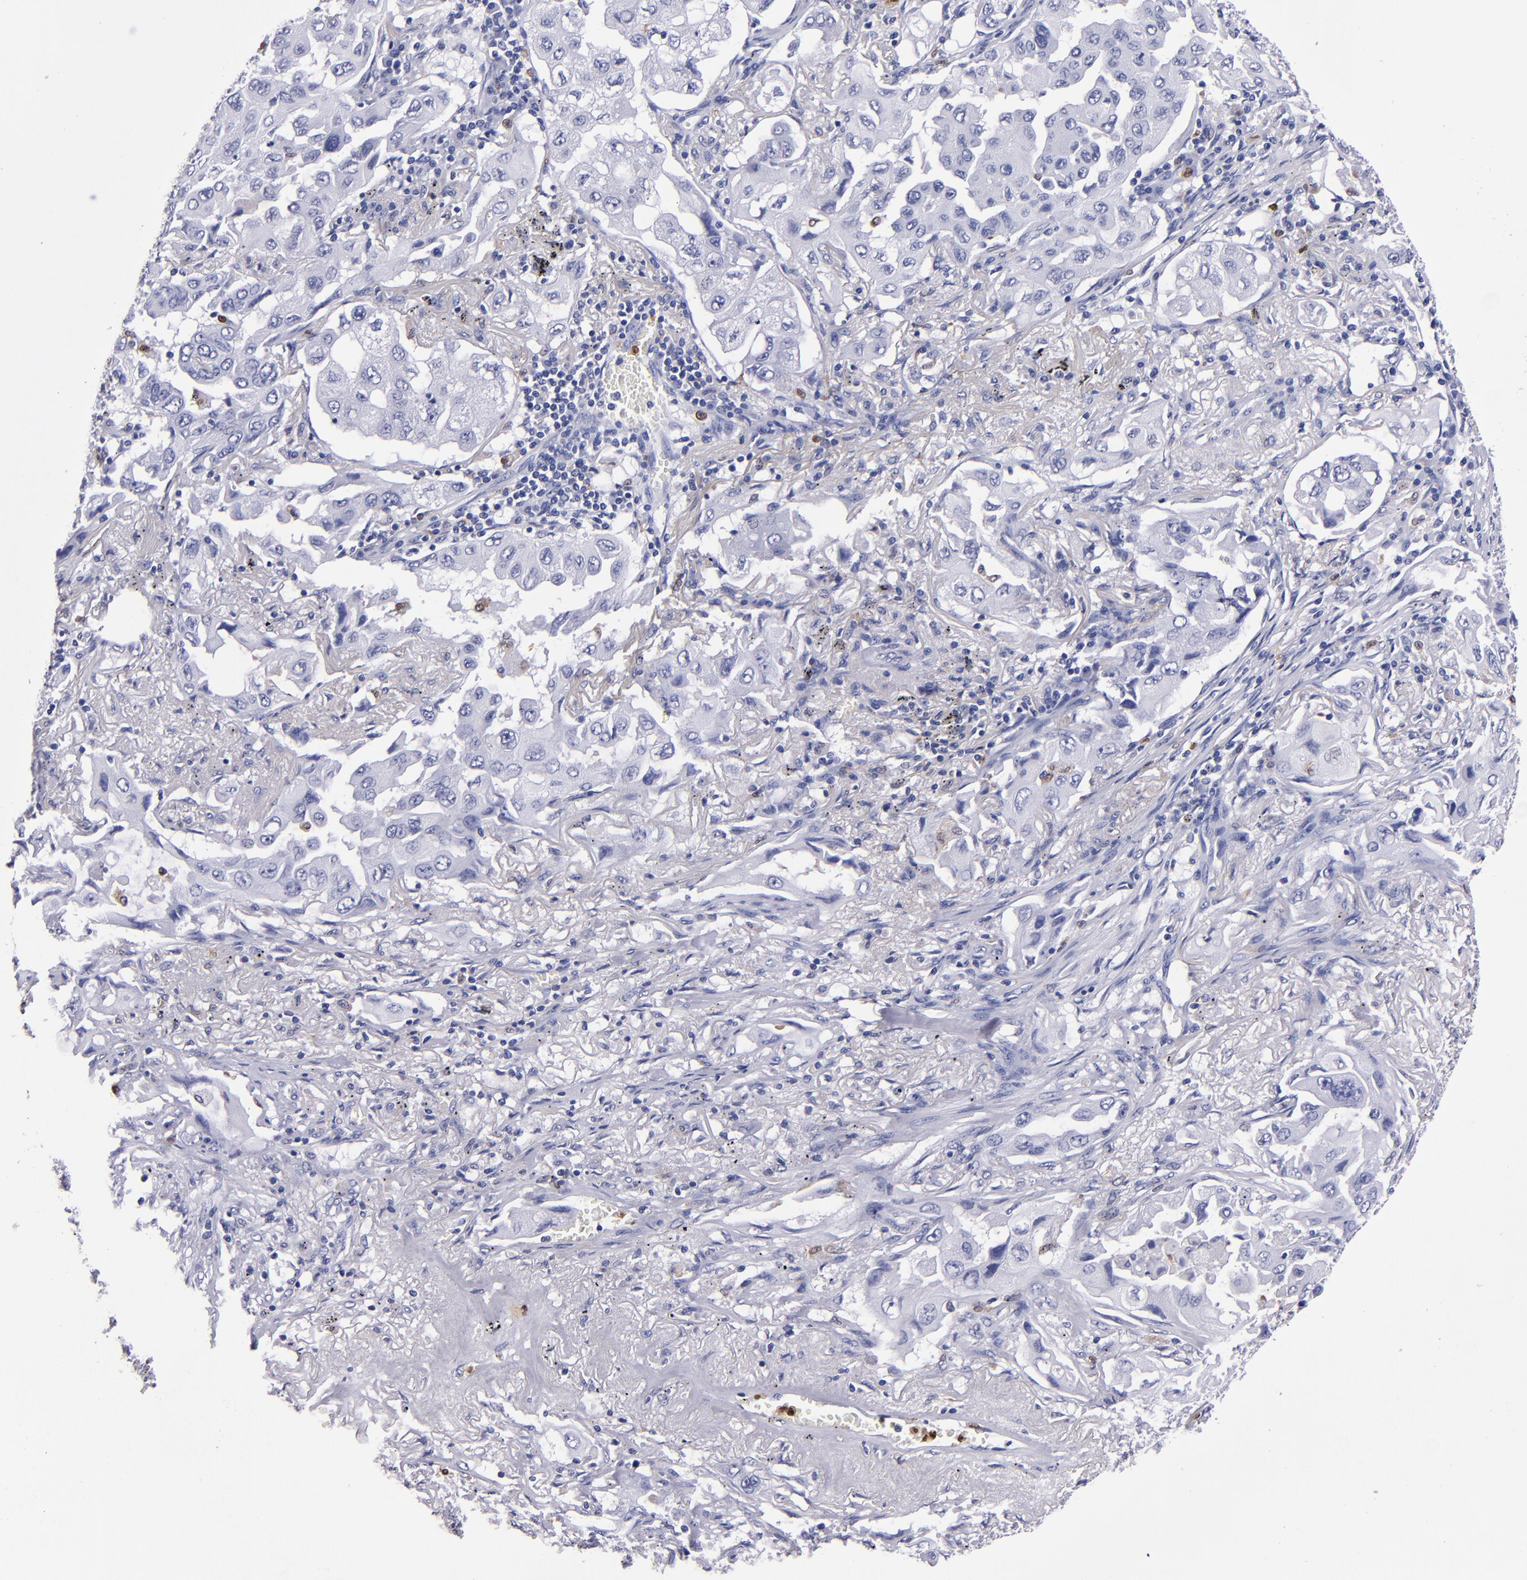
{"staining": {"intensity": "negative", "quantity": "none", "location": "none"}, "tissue": "lung cancer", "cell_type": "Tumor cells", "image_type": "cancer", "snomed": [{"axis": "morphology", "description": "Adenocarcinoma, NOS"}, {"axis": "topography", "description": "Lung"}], "caption": "The micrograph shows no staining of tumor cells in adenocarcinoma (lung). (Brightfield microscopy of DAB immunohistochemistry (IHC) at high magnification).", "gene": "S100A8", "patient": {"sex": "female", "age": 65}}